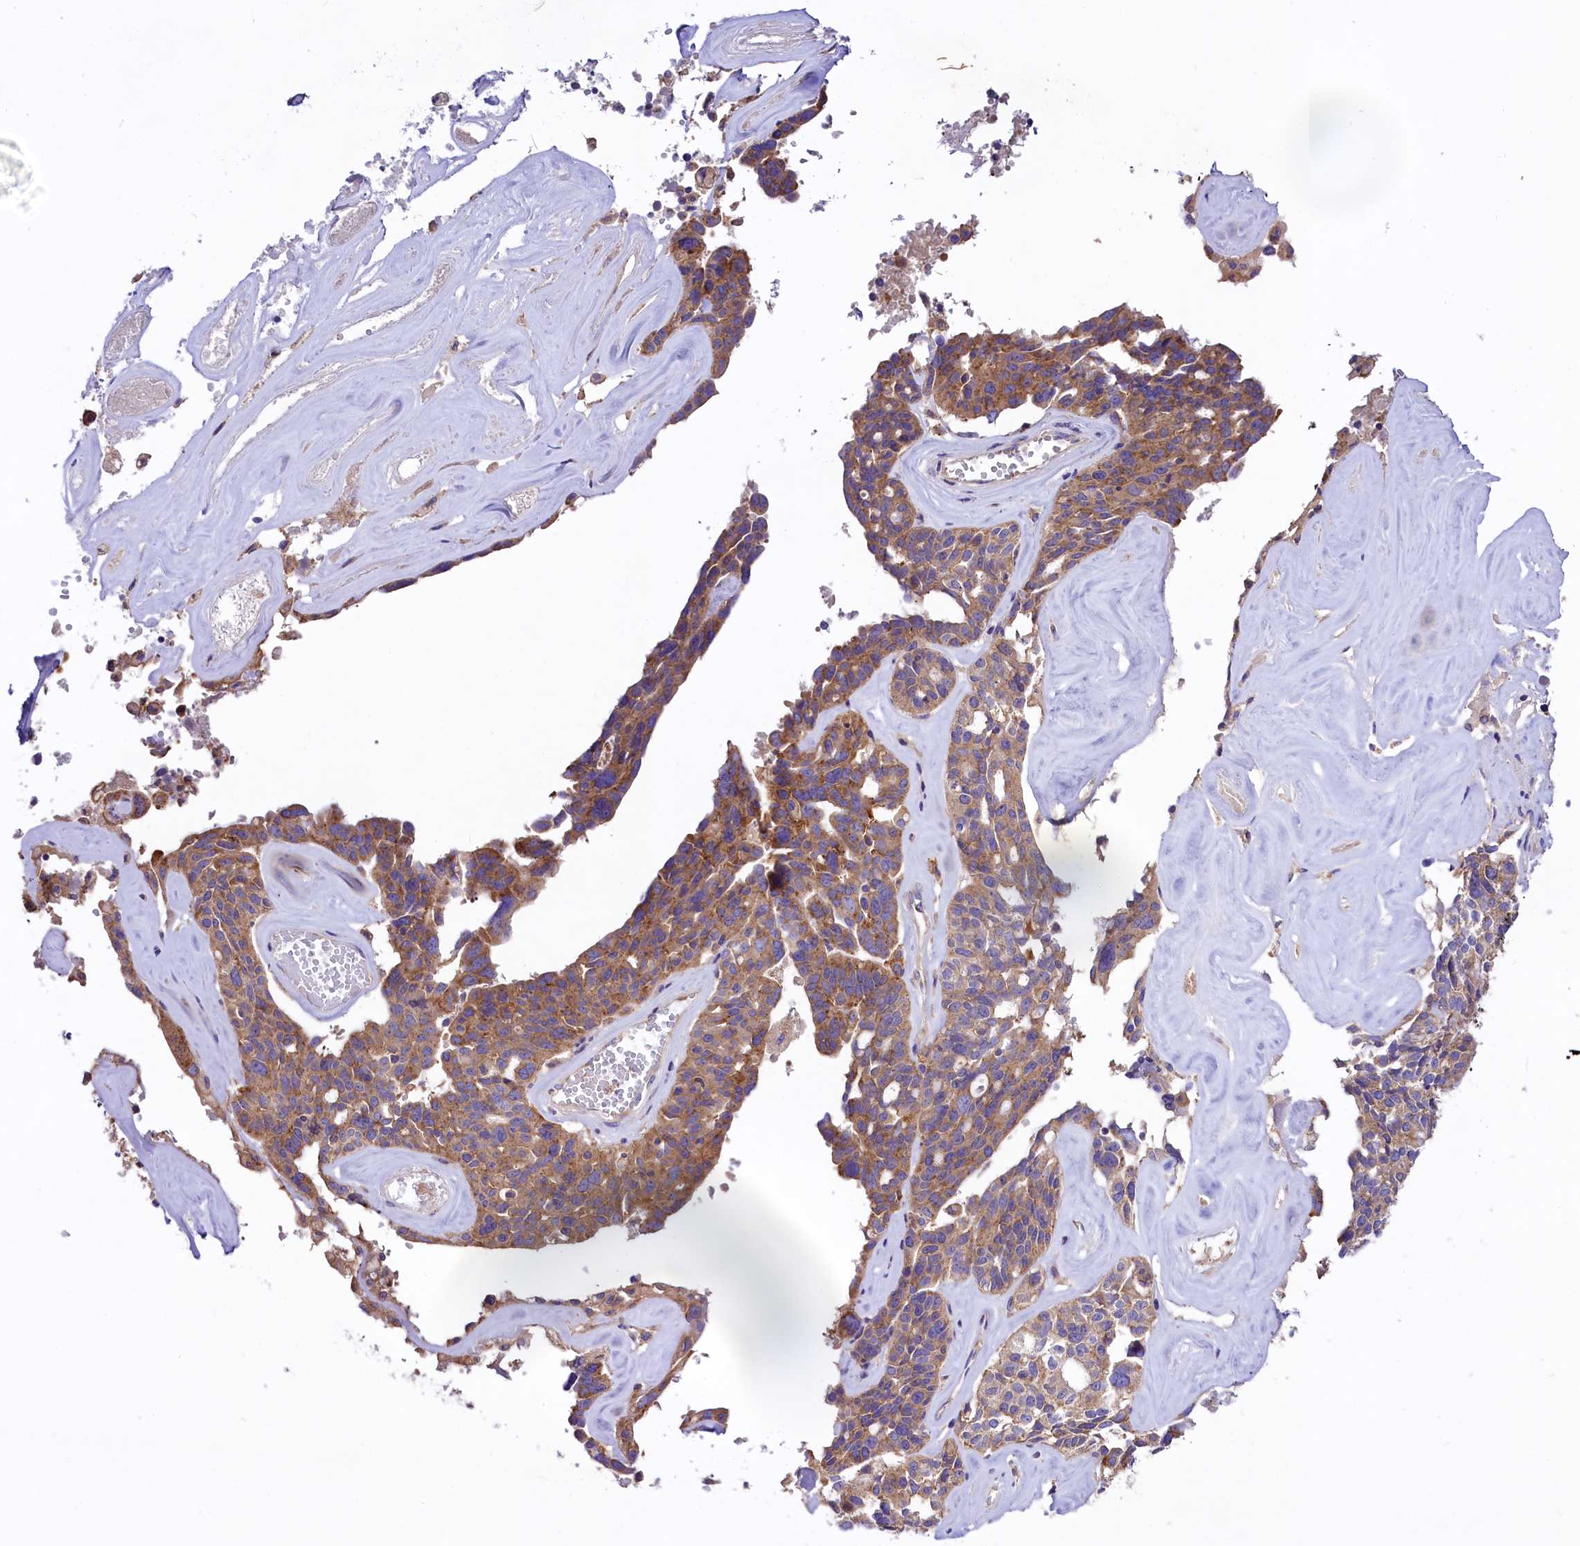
{"staining": {"intensity": "moderate", "quantity": ">75%", "location": "cytoplasmic/membranous"}, "tissue": "ovarian cancer", "cell_type": "Tumor cells", "image_type": "cancer", "snomed": [{"axis": "morphology", "description": "Cystadenocarcinoma, serous, NOS"}, {"axis": "topography", "description": "Ovary"}], "caption": "About >75% of tumor cells in ovarian cancer (serous cystadenocarcinoma) display moderate cytoplasmic/membranous protein positivity as visualized by brown immunohistochemical staining.", "gene": "PEMT", "patient": {"sex": "female", "age": 59}}